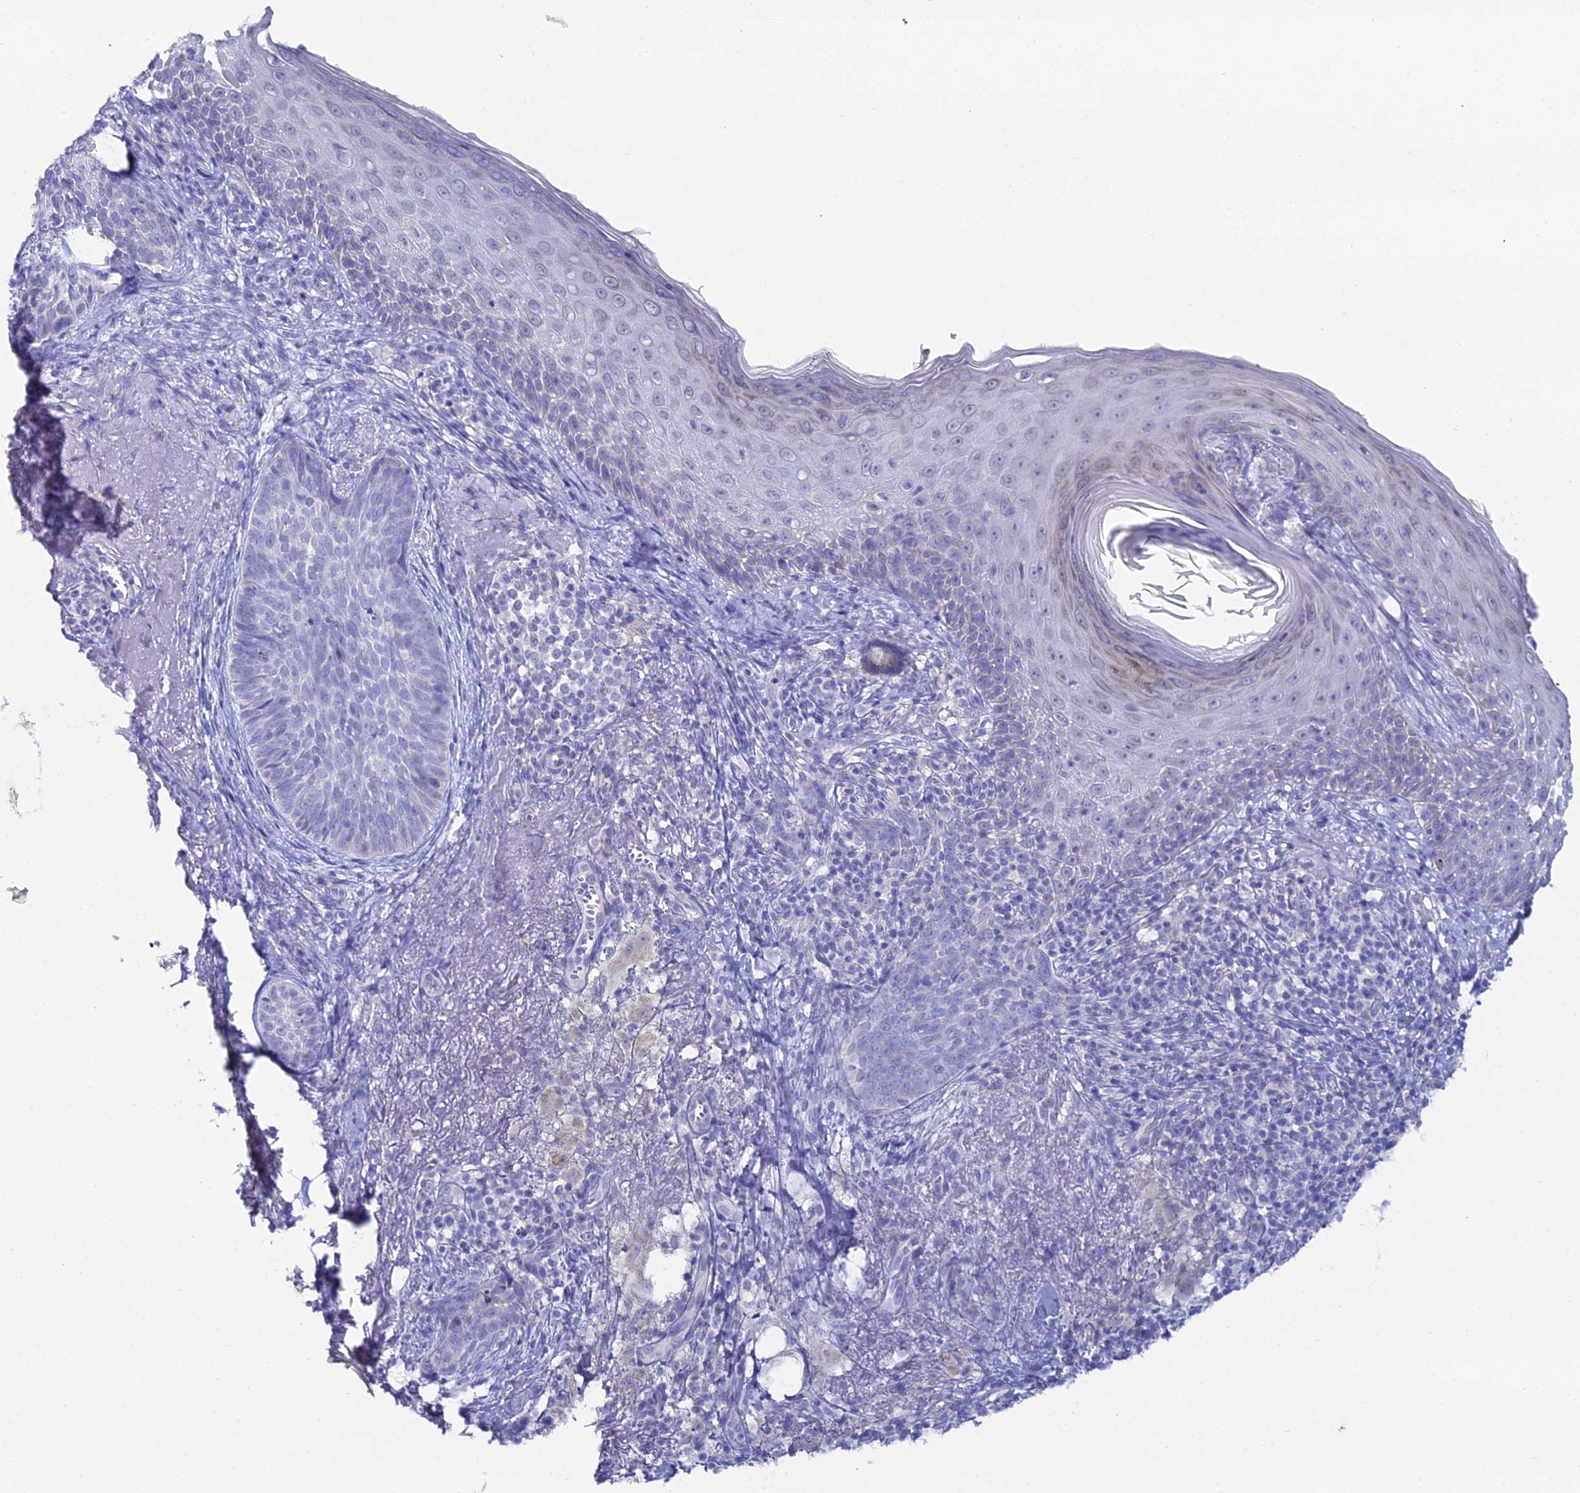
{"staining": {"intensity": "negative", "quantity": "none", "location": "none"}, "tissue": "skin cancer", "cell_type": "Tumor cells", "image_type": "cancer", "snomed": [{"axis": "morphology", "description": "Basal cell carcinoma"}, {"axis": "topography", "description": "Skin"}], "caption": "An image of skin cancer stained for a protein reveals no brown staining in tumor cells.", "gene": "DHX34", "patient": {"sex": "female", "age": 76}}